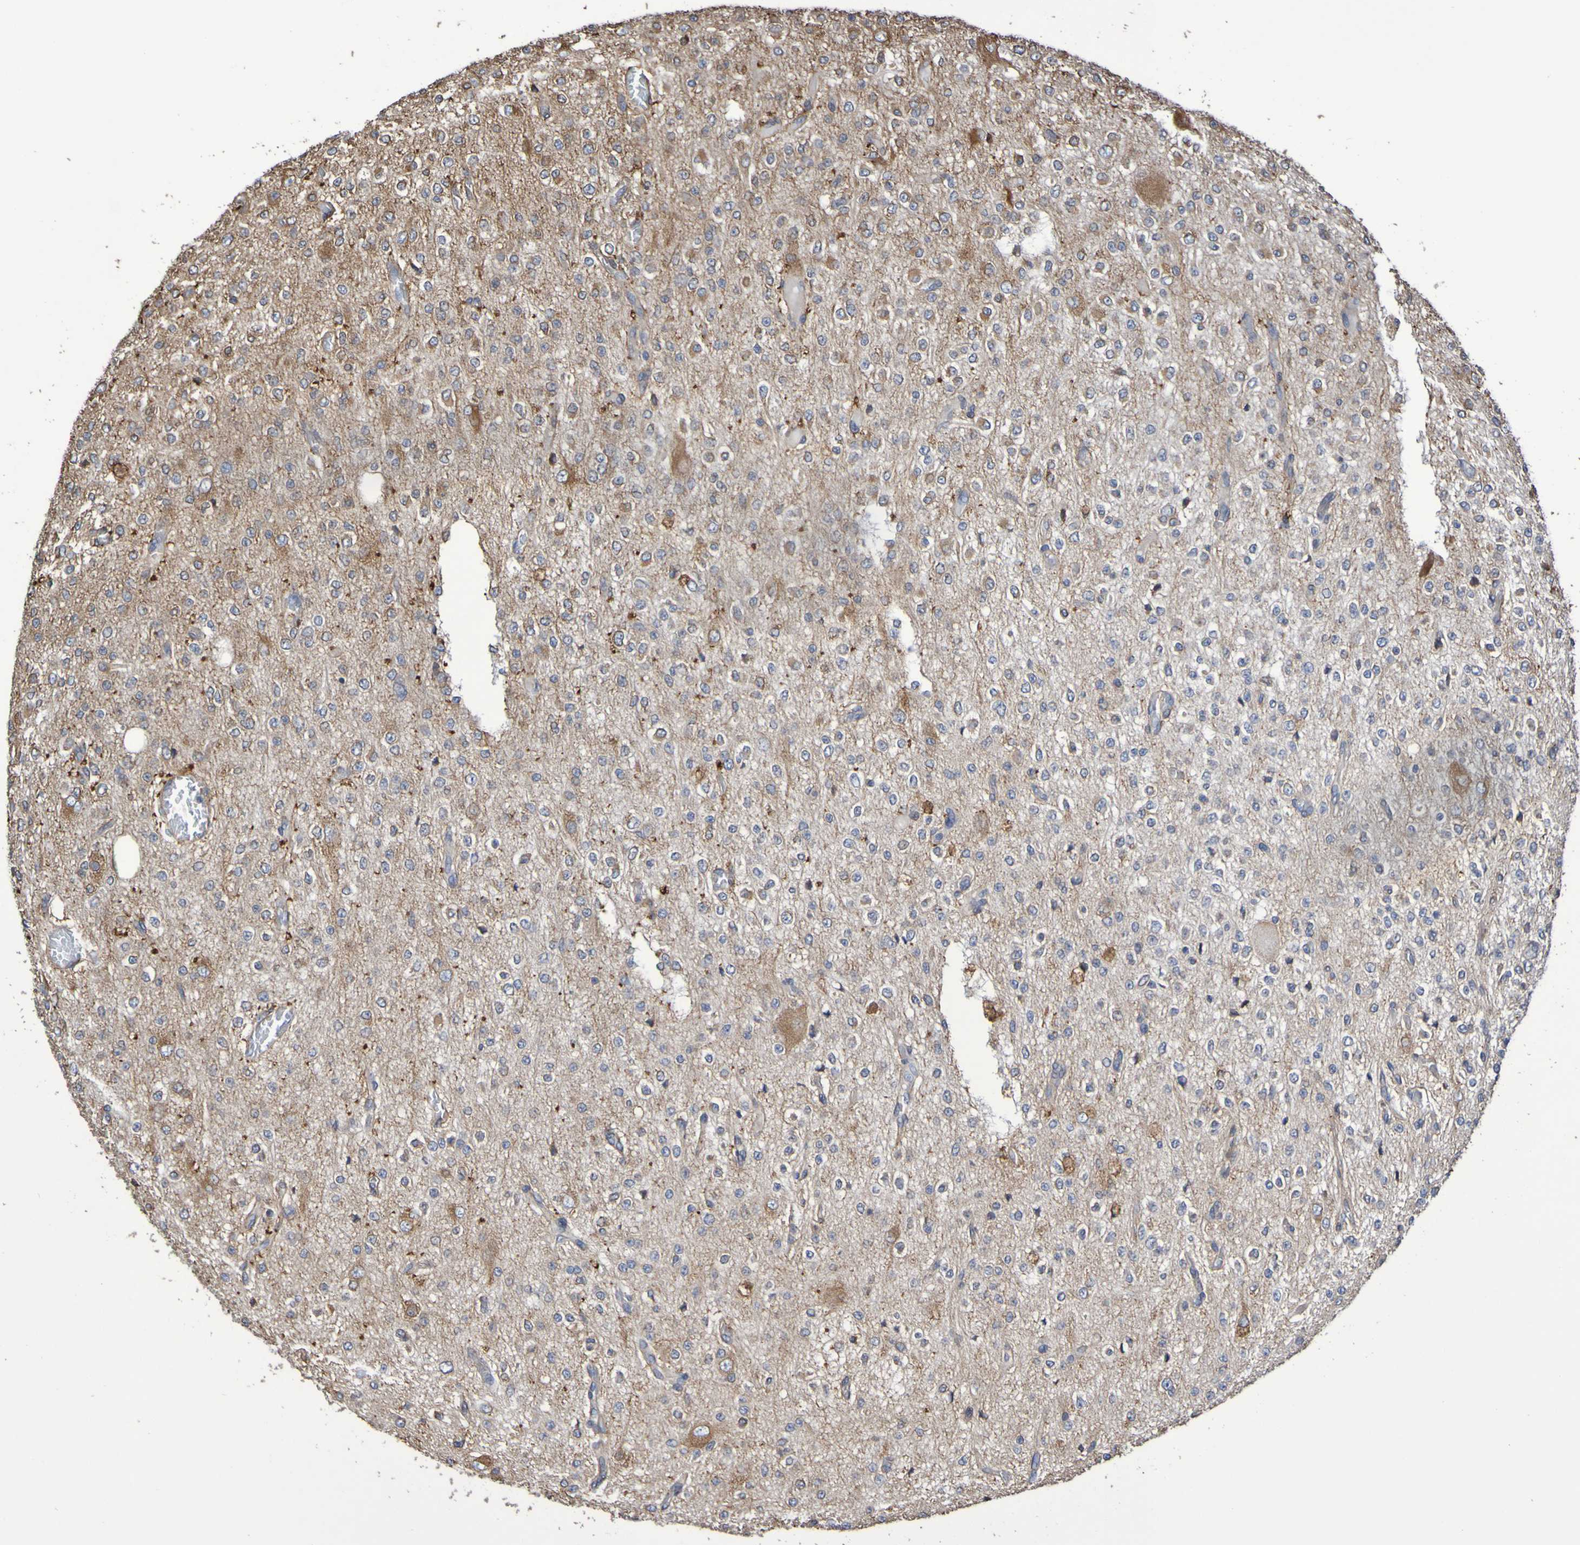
{"staining": {"intensity": "weak", "quantity": ">75%", "location": "cytoplasmic/membranous"}, "tissue": "glioma", "cell_type": "Tumor cells", "image_type": "cancer", "snomed": [{"axis": "morphology", "description": "Glioma, malignant, Low grade"}, {"axis": "topography", "description": "Brain"}], "caption": "This photomicrograph reveals immunohistochemistry staining of human malignant low-grade glioma, with low weak cytoplasmic/membranous expression in about >75% of tumor cells.", "gene": "RAB11A", "patient": {"sex": "male", "age": 38}}